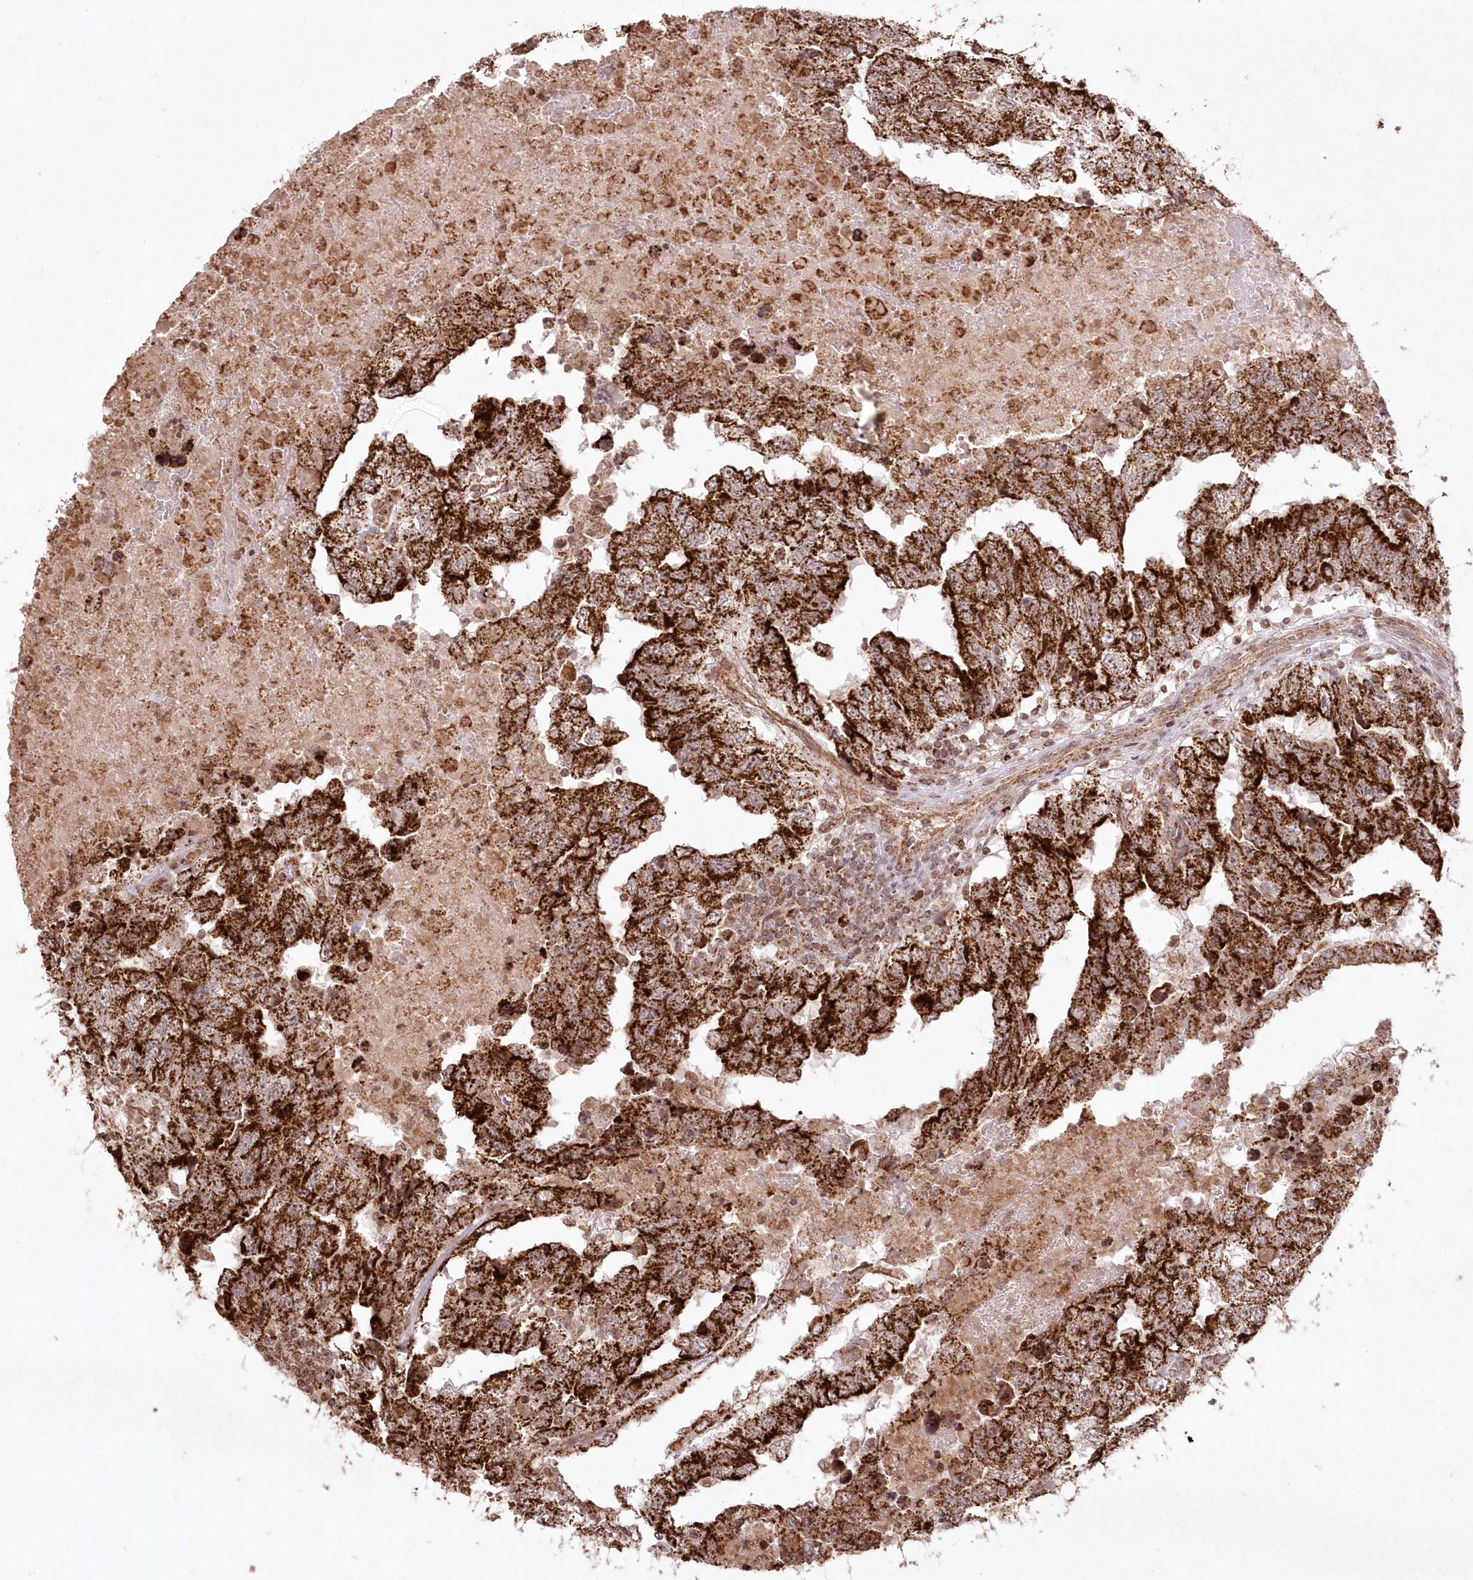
{"staining": {"intensity": "strong", "quantity": ">75%", "location": "cytoplasmic/membranous"}, "tissue": "testis cancer", "cell_type": "Tumor cells", "image_type": "cancer", "snomed": [{"axis": "morphology", "description": "Carcinoma, Embryonal, NOS"}, {"axis": "topography", "description": "Testis"}], "caption": "Immunohistochemistry photomicrograph of neoplastic tissue: human testis cancer (embryonal carcinoma) stained using IHC shows high levels of strong protein expression localized specifically in the cytoplasmic/membranous of tumor cells, appearing as a cytoplasmic/membranous brown color.", "gene": "LRPPRC", "patient": {"sex": "male", "age": 36}}